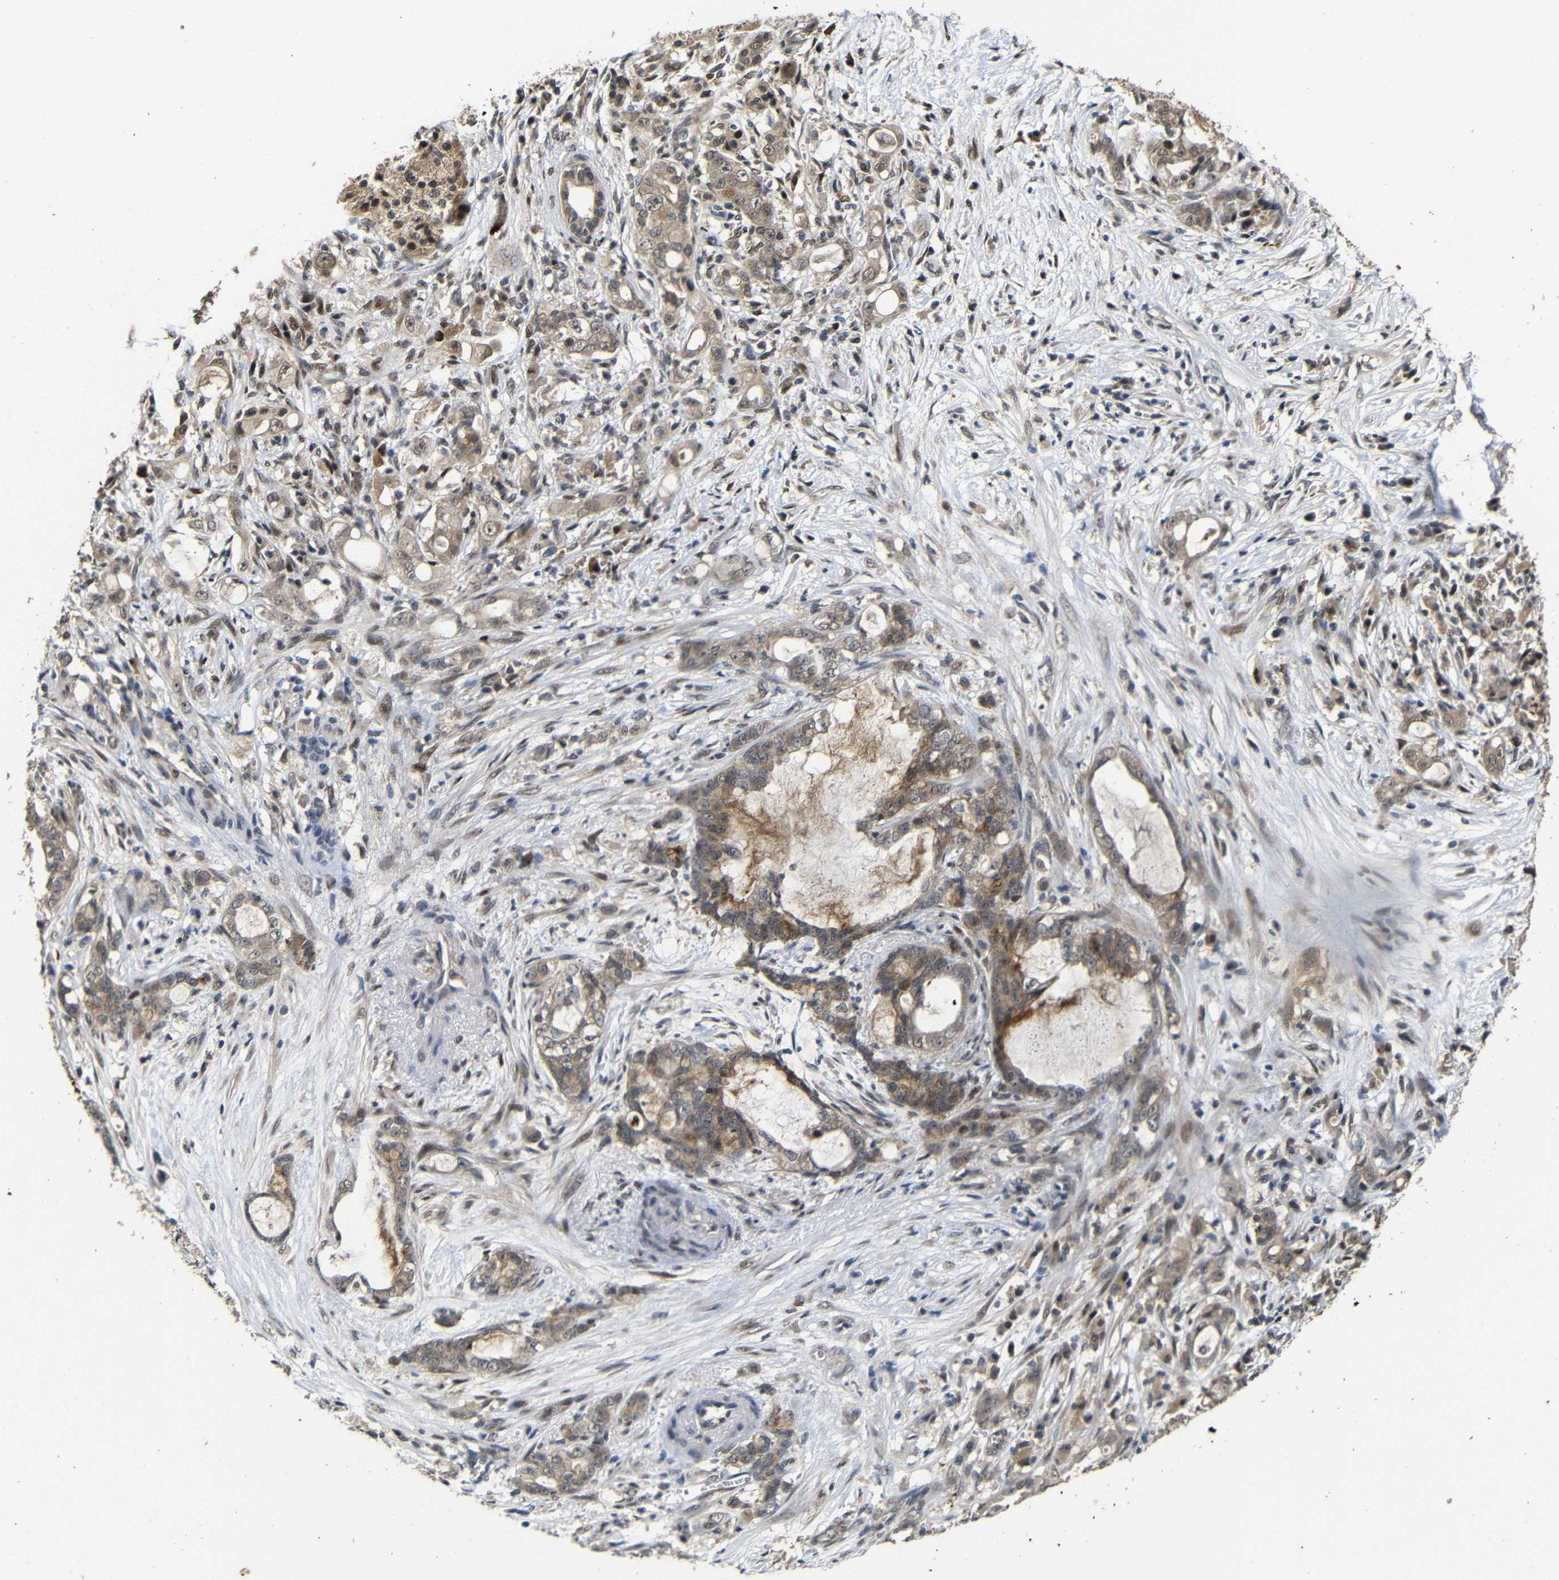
{"staining": {"intensity": "moderate", "quantity": "<25%", "location": "cytoplasmic/membranous"}, "tissue": "pancreatic cancer", "cell_type": "Tumor cells", "image_type": "cancer", "snomed": [{"axis": "morphology", "description": "Adenocarcinoma, NOS"}, {"axis": "topography", "description": "Pancreas"}], "caption": "Immunohistochemistry (IHC) image of neoplastic tissue: pancreatic cancer (adenocarcinoma) stained using IHC reveals low levels of moderate protein expression localized specifically in the cytoplasmic/membranous of tumor cells, appearing as a cytoplasmic/membranous brown color.", "gene": "ATG12", "patient": {"sex": "female", "age": 73}}